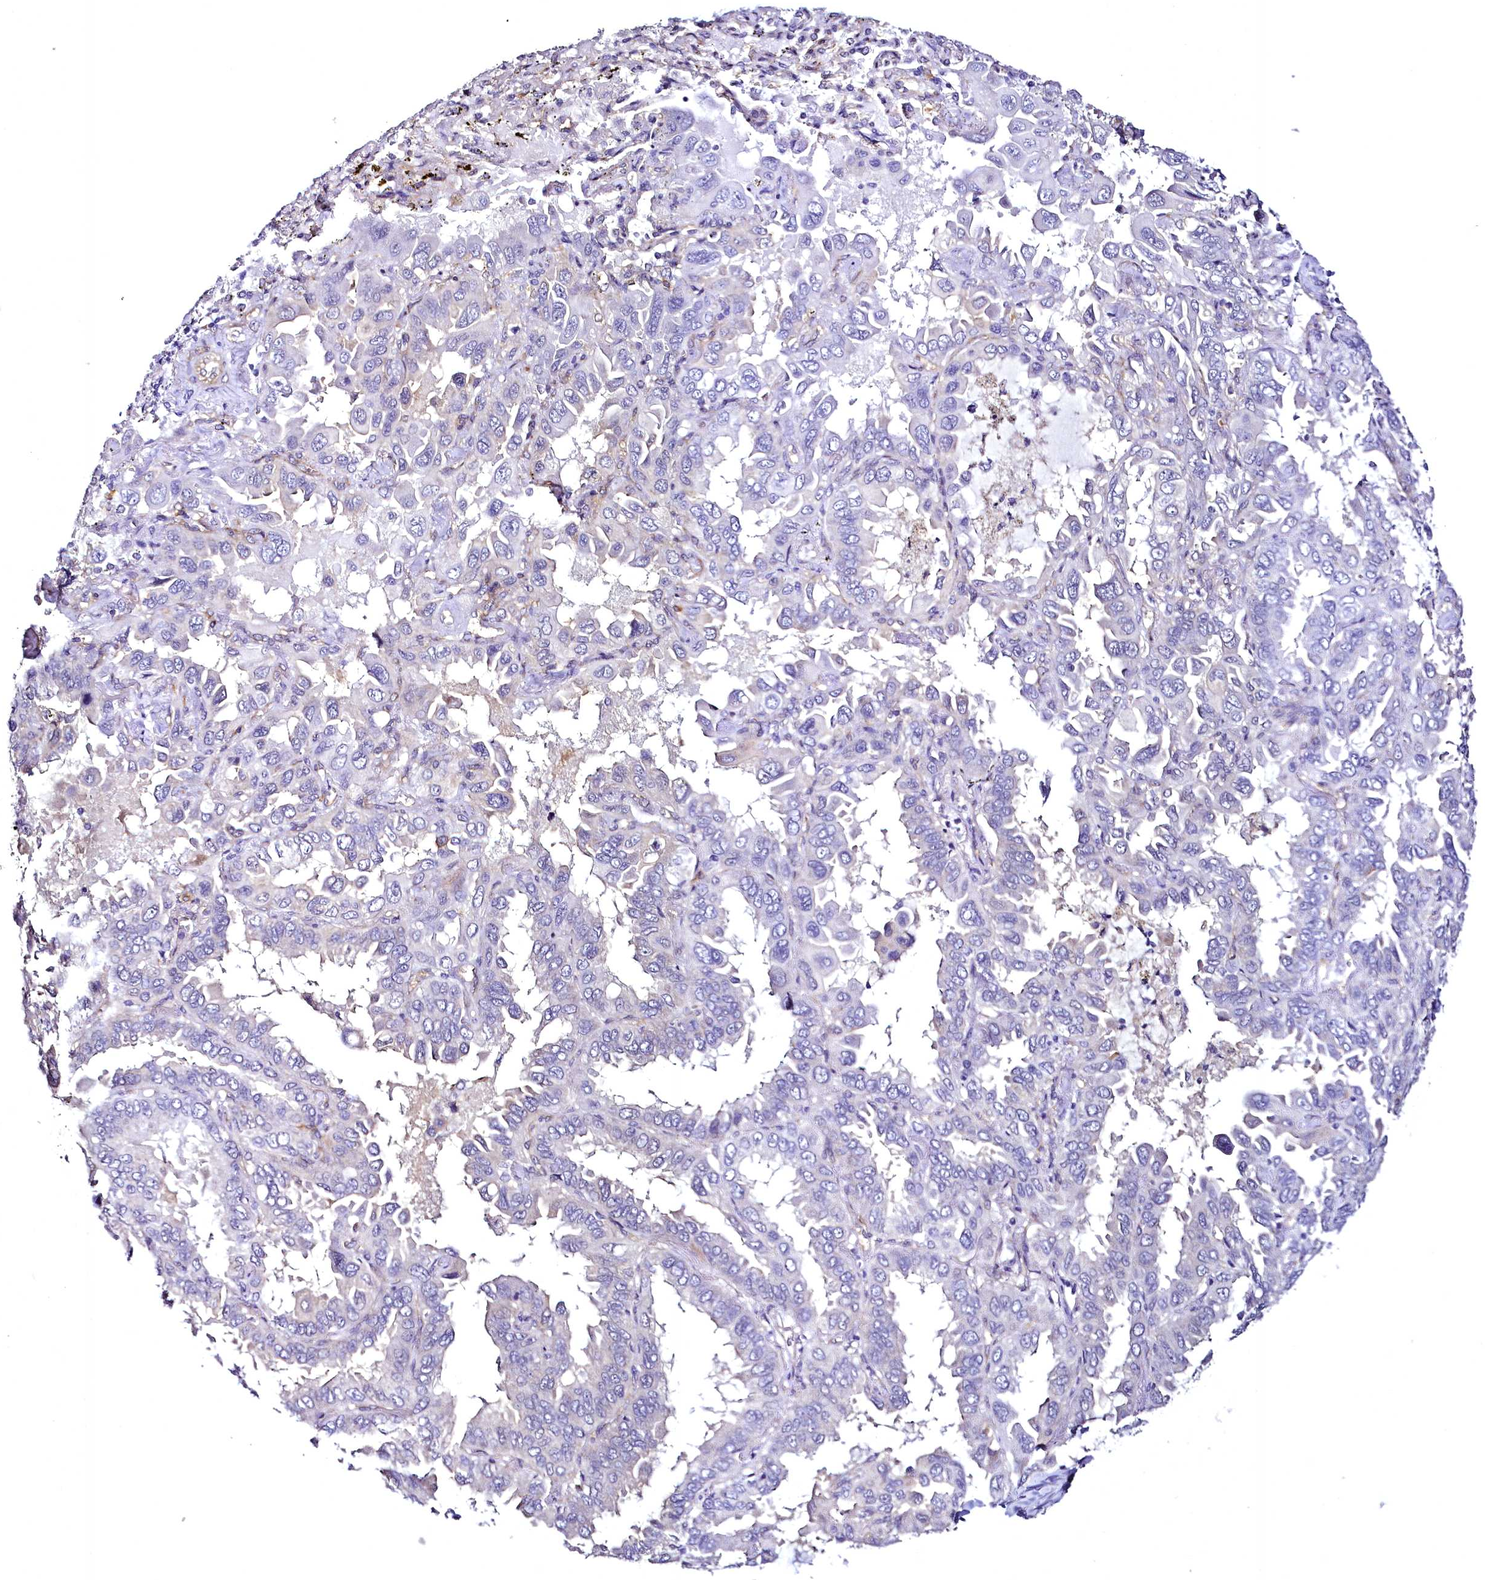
{"staining": {"intensity": "negative", "quantity": "none", "location": "none"}, "tissue": "lung cancer", "cell_type": "Tumor cells", "image_type": "cancer", "snomed": [{"axis": "morphology", "description": "Adenocarcinoma, NOS"}, {"axis": "topography", "description": "Lung"}], "caption": "Tumor cells show no significant staining in adenocarcinoma (lung). (Brightfield microscopy of DAB immunohistochemistry at high magnification).", "gene": "STXBP1", "patient": {"sex": "male", "age": 64}}